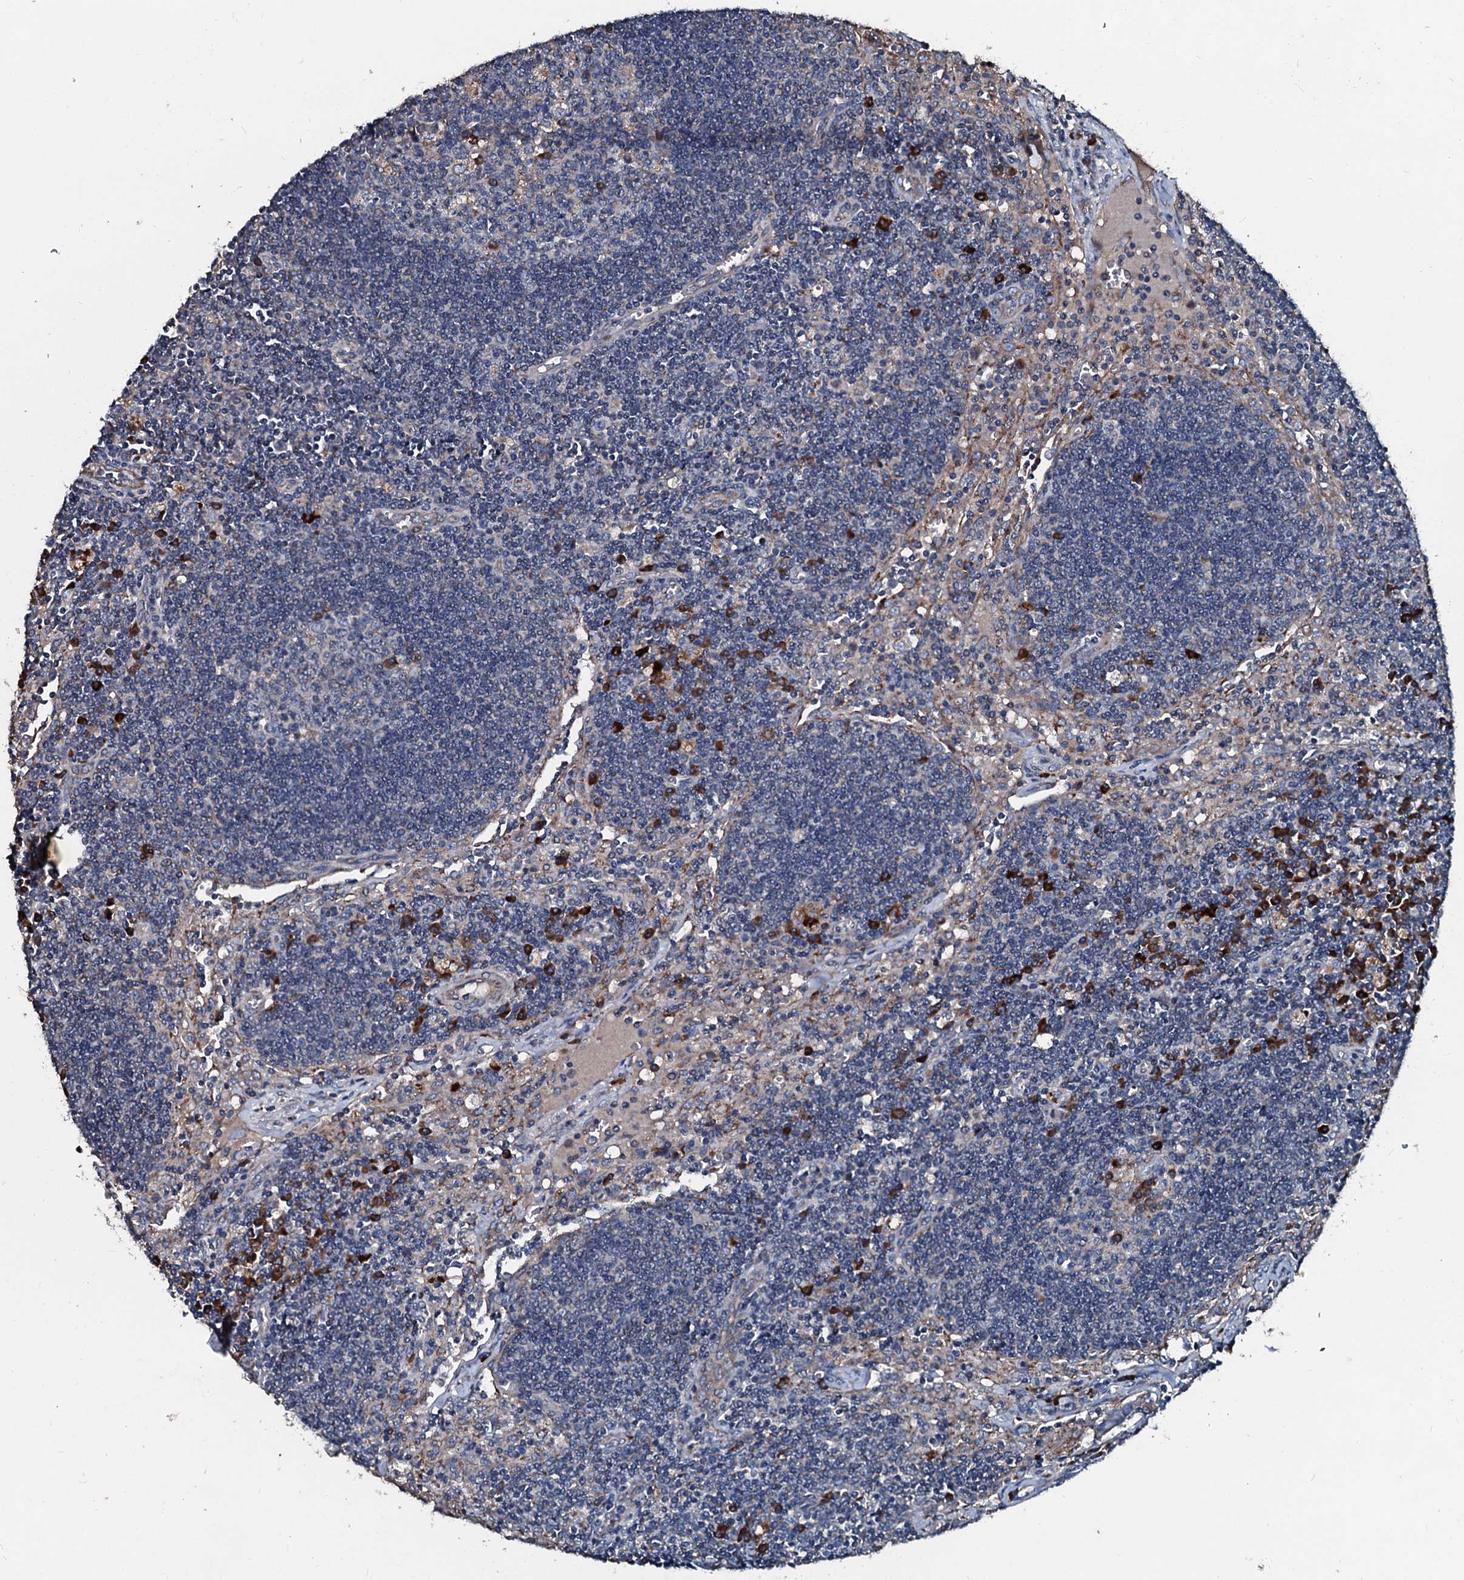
{"staining": {"intensity": "weak", "quantity": "<25%", "location": "cytoplasmic/membranous"}, "tissue": "lymph node", "cell_type": "Germinal center cells", "image_type": "normal", "snomed": [{"axis": "morphology", "description": "Normal tissue, NOS"}, {"axis": "topography", "description": "Lymph node"}], "caption": "IHC histopathology image of benign lymph node: lymph node stained with DAB (3,3'-diaminobenzidine) displays no significant protein expression in germinal center cells.", "gene": "ACSS3", "patient": {"sex": "male", "age": 58}}